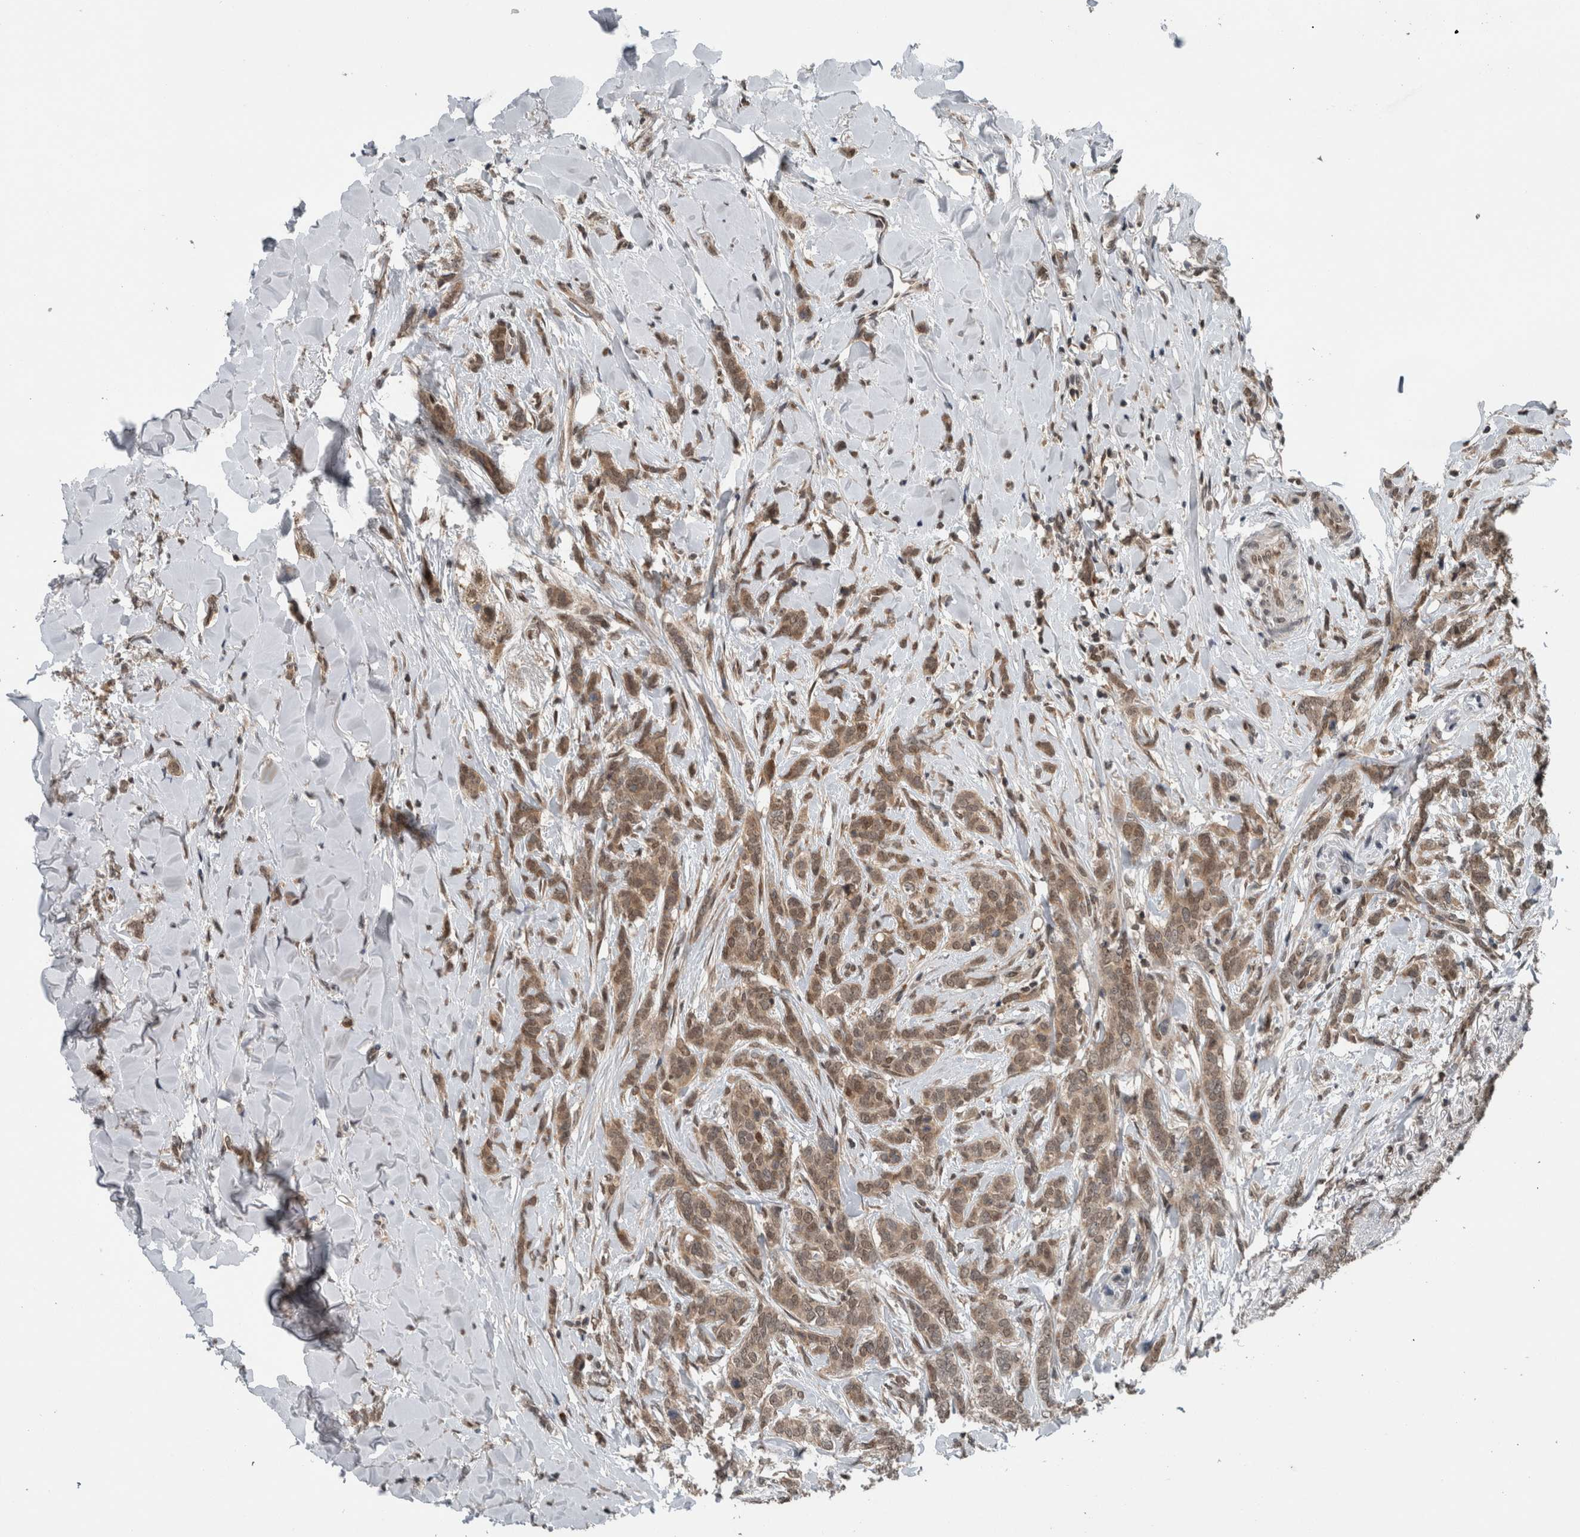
{"staining": {"intensity": "moderate", "quantity": ">75%", "location": "cytoplasmic/membranous"}, "tissue": "breast cancer", "cell_type": "Tumor cells", "image_type": "cancer", "snomed": [{"axis": "morphology", "description": "Lobular carcinoma"}, {"axis": "topography", "description": "Skin"}, {"axis": "topography", "description": "Breast"}], "caption": "The histopathology image shows immunohistochemical staining of breast lobular carcinoma. There is moderate cytoplasmic/membranous expression is seen in about >75% of tumor cells. The staining was performed using DAB to visualize the protein expression in brown, while the nuclei were stained in blue with hematoxylin (Magnification: 20x).", "gene": "SPAG7", "patient": {"sex": "female", "age": 46}}